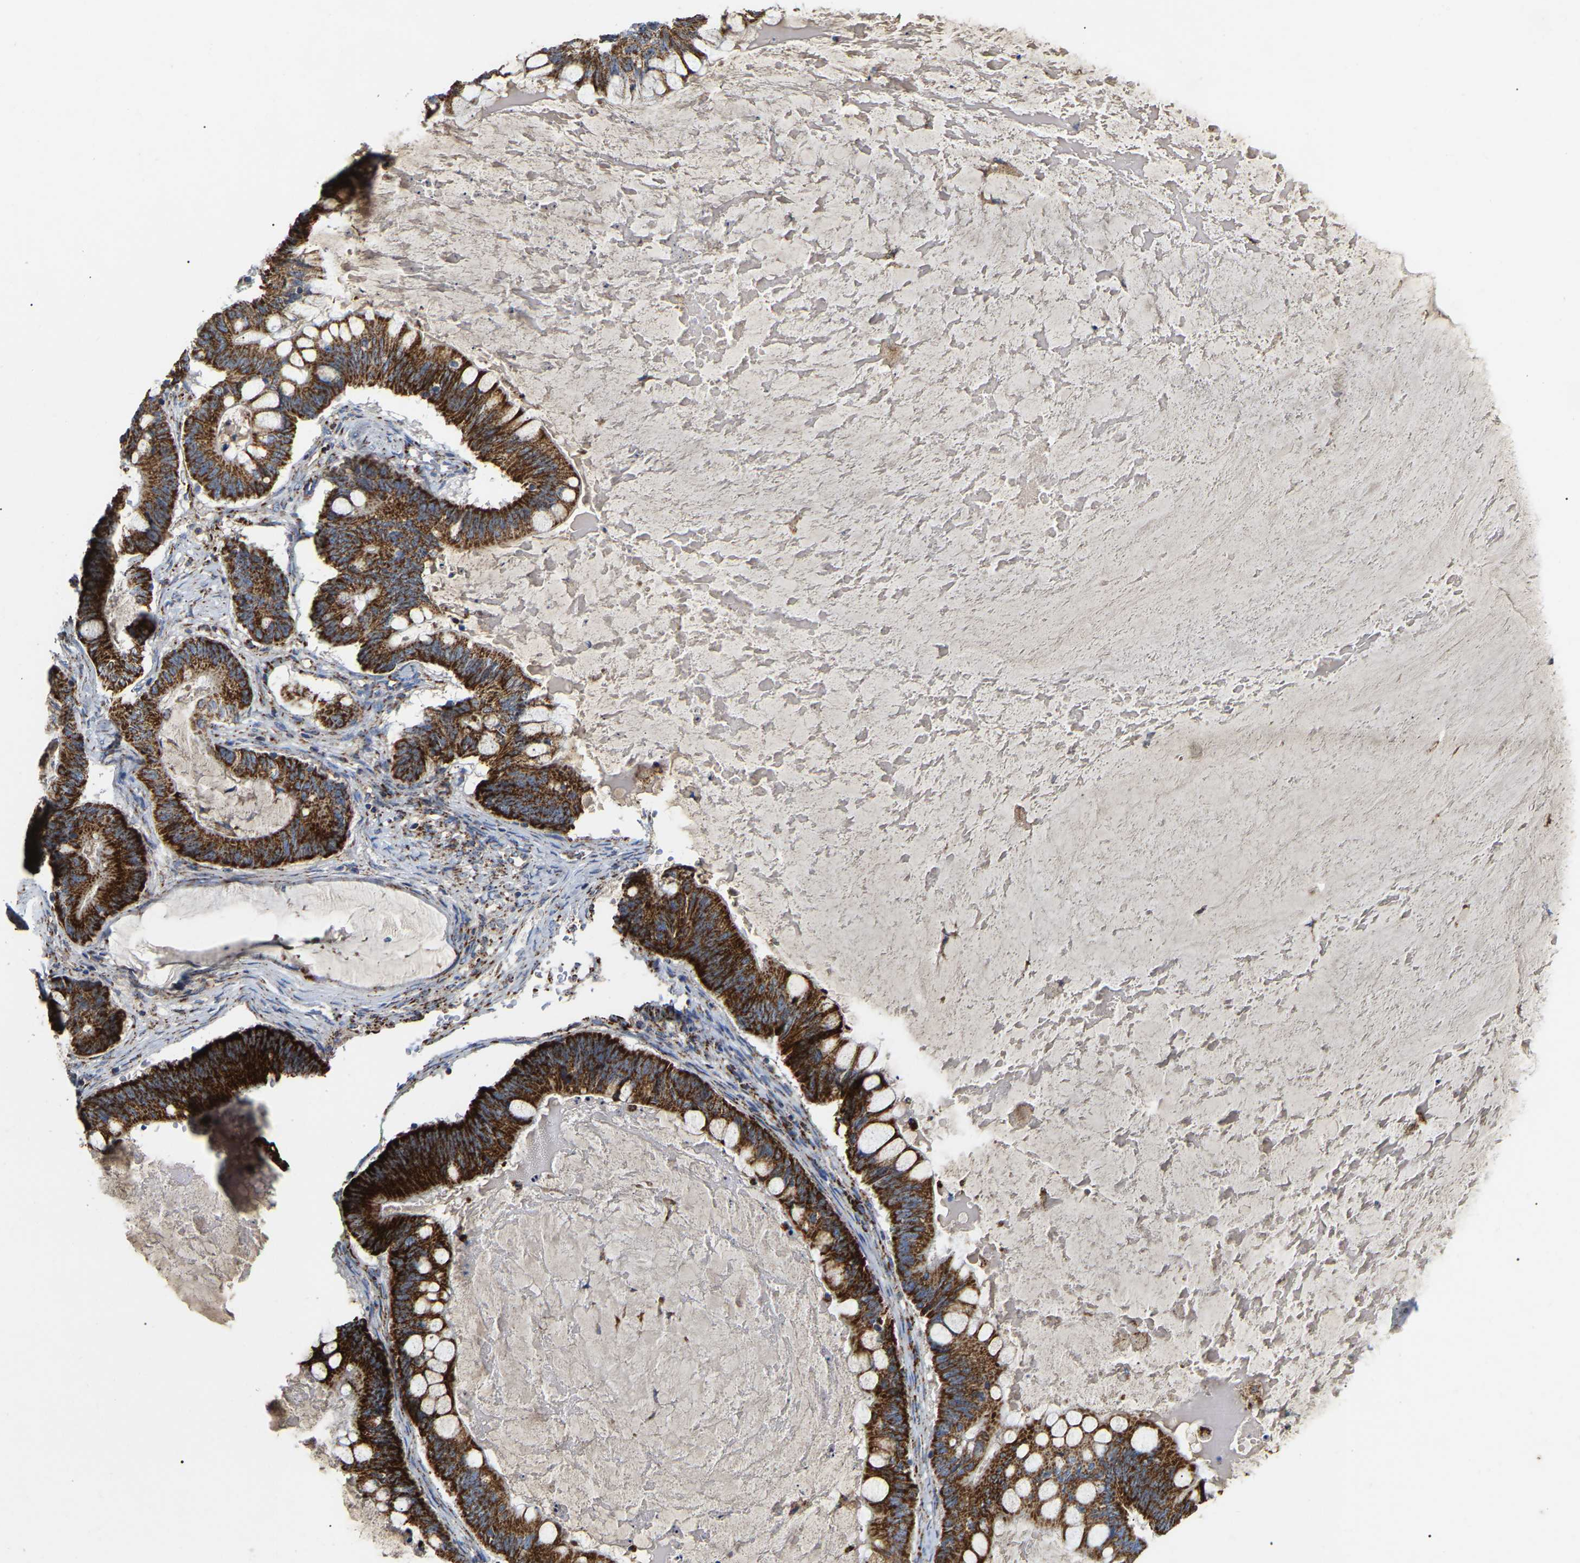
{"staining": {"intensity": "strong", "quantity": ">75%", "location": "cytoplasmic/membranous"}, "tissue": "ovarian cancer", "cell_type": "Tumor cells", "image_type": "cancer", "snomed": [{"axis": "morphology", "description": "Cystadenocarcinoma, mucinous, NOS"}, {"axis": "topography", "description": "Ovary"}], "caption": "Strong cytoplasmic/membranous protein expression is identified in approximately >75% of tumor cells in ovarian mucinous cystadenocarcinoma.", "gene": "HIBADH", "patient": {"sex": "female", "age": 61}}